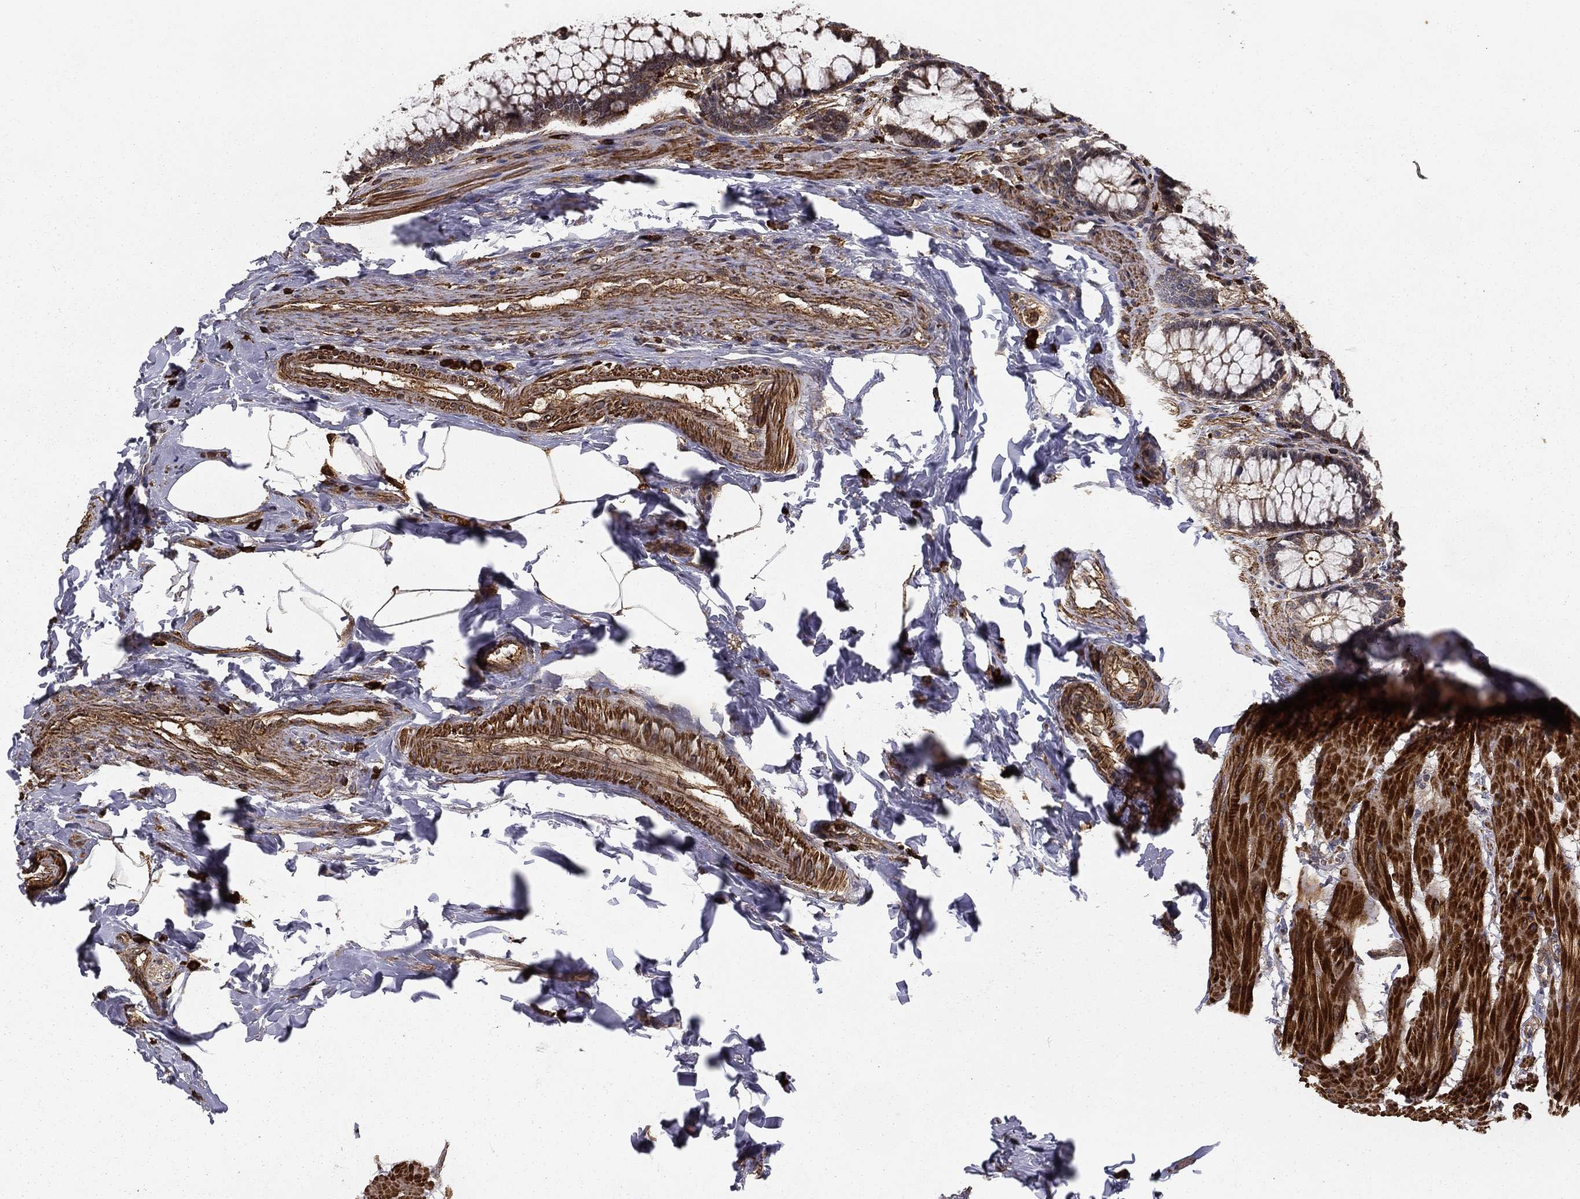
{"staining": {"intensity": "moderate", "quantity": "<25%", "location": "cytoplasmic/membranous"}, "tissue": "colon", "cell_type": "Endothelial cells", "image_type": "normal", "snomed": [{"axis": "morphology", "description": "Normal tissue, NOS"}, {"axis": "topography", "description": "Colon"}], "caption": "Immunohistochemistry (IHC) histopathology image of unremarkable colon stained for a protein (brown), which exhibits low levels of moderate cytoplasmic/membranous expression in approximately <25% of endothelial cells.", "gene": "HABP4", "patient": {"sex": "female", "age": 65}}